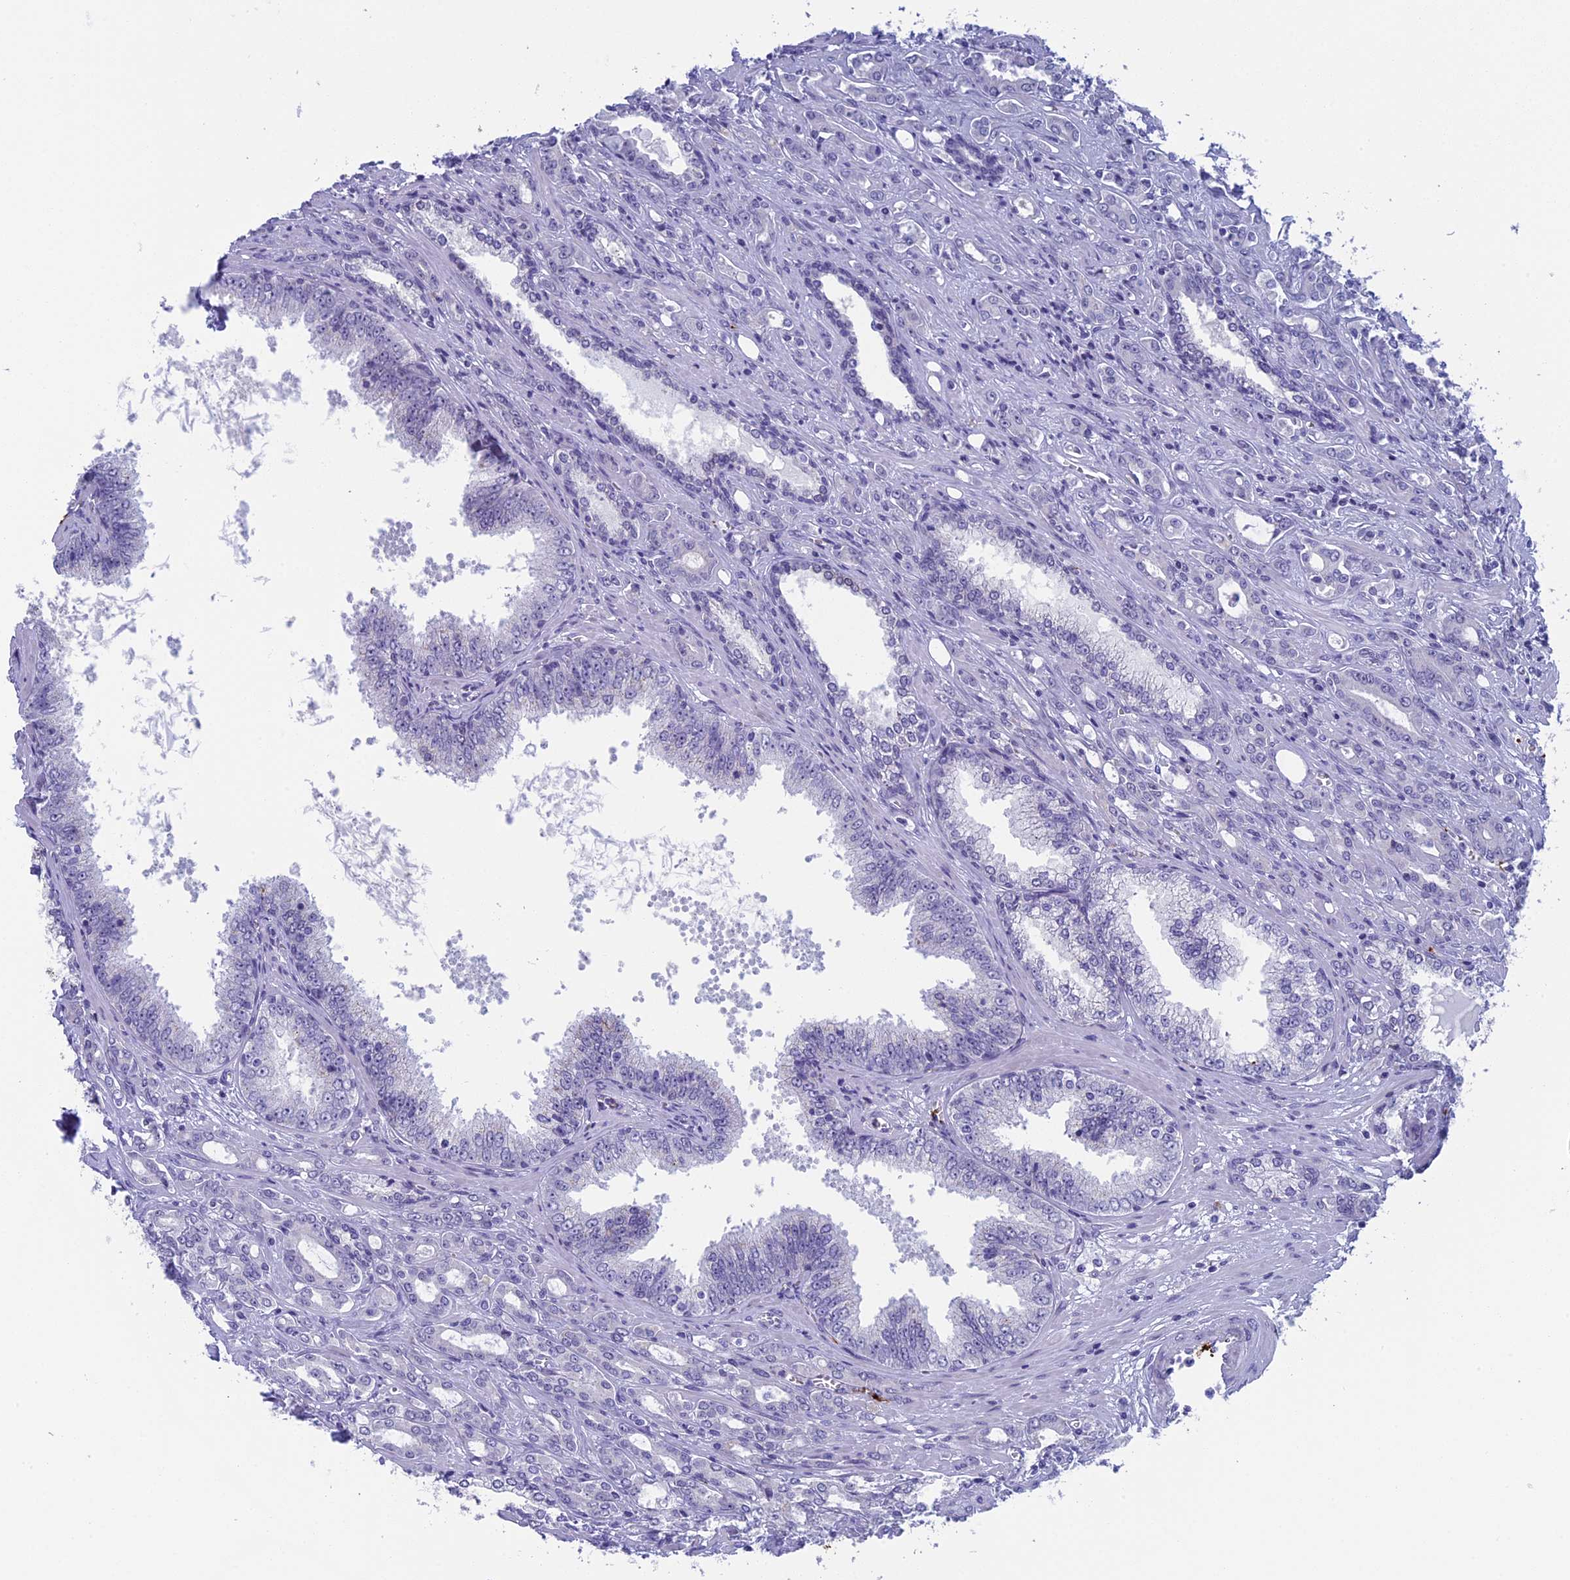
{"staining": {"intensity": "negative", "quantity": "none", "location": "none"}, "tissue": "prostate cancer", "cell_type": "Tumor cells", "image_type": "cancer", "snomed": [{"axis": "morphology", "description": "Adenocarcinoma, High grade"}, {"axis": "topography", "description": "Prostate"}], "caption": "Immunohistochemistry histopathology image of neoplastic tissue: human prostate cancer stained with DAB (3,3'-diaminobenzidine) shows no significant protein expression in tumor cells.", "gene": "AIFM2", "patient": {"sex": "male", "age": 72}}